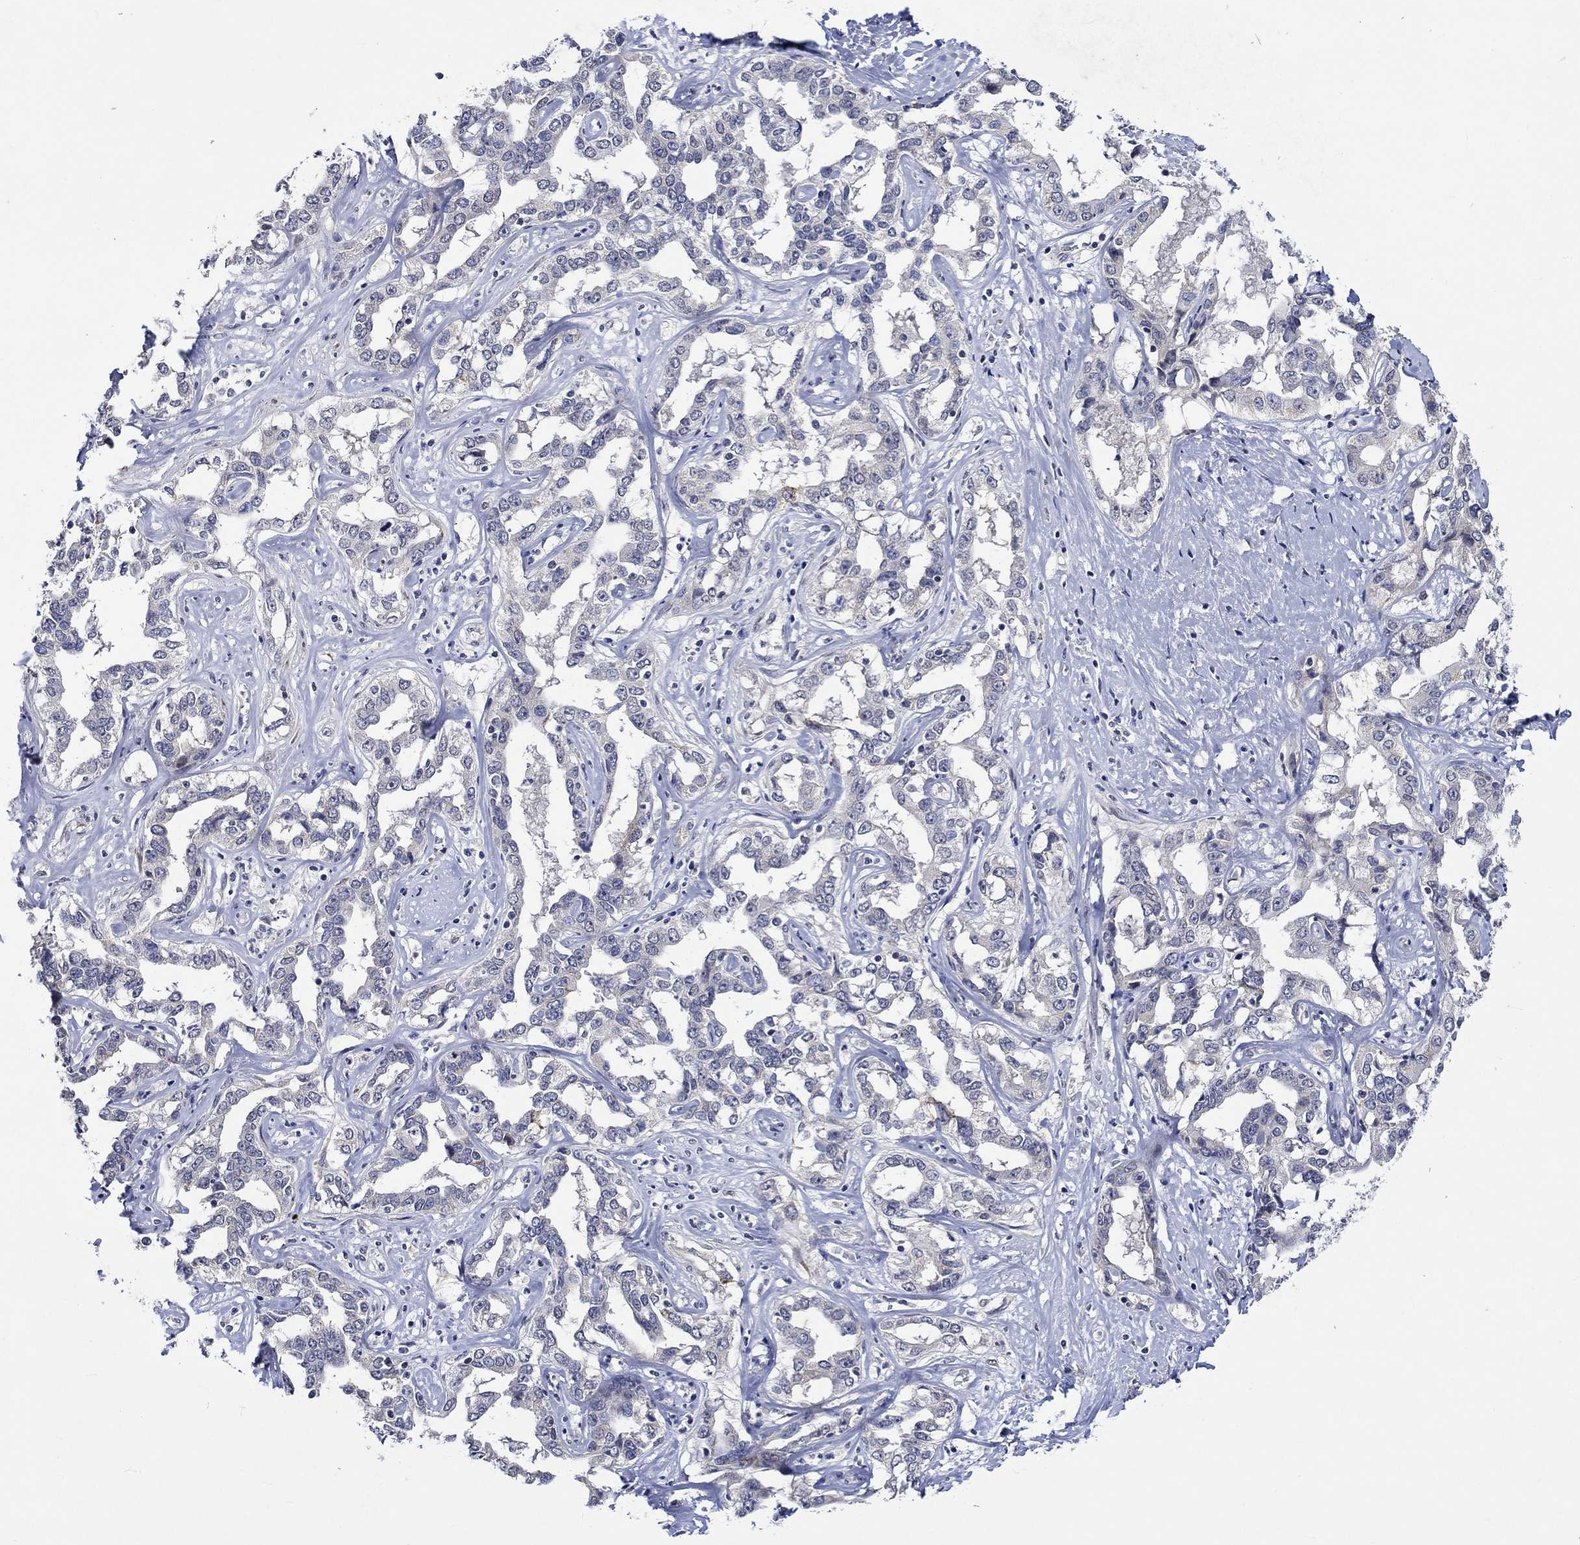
{"staining": {"intensity": "negative", "quantity": "none", "location": "none"}, "tissue": "liver cancer", "cell_type": "Tumor cells", "image_type": "cancer", "snomed": [{"axis": "morphology", "description": "Cholangiocarcinoma"}, {"axis": "topography", "description": "Liver"}], "caption": "An immunohistochemistry image of liver cancer (cholangiocarcinoma) is shown. There is no staining in tumor cells of liver cancer (cholangiocarcinoma).", "gene": "DDX3Y", "patient": {"sex": "male", "age": 59}}